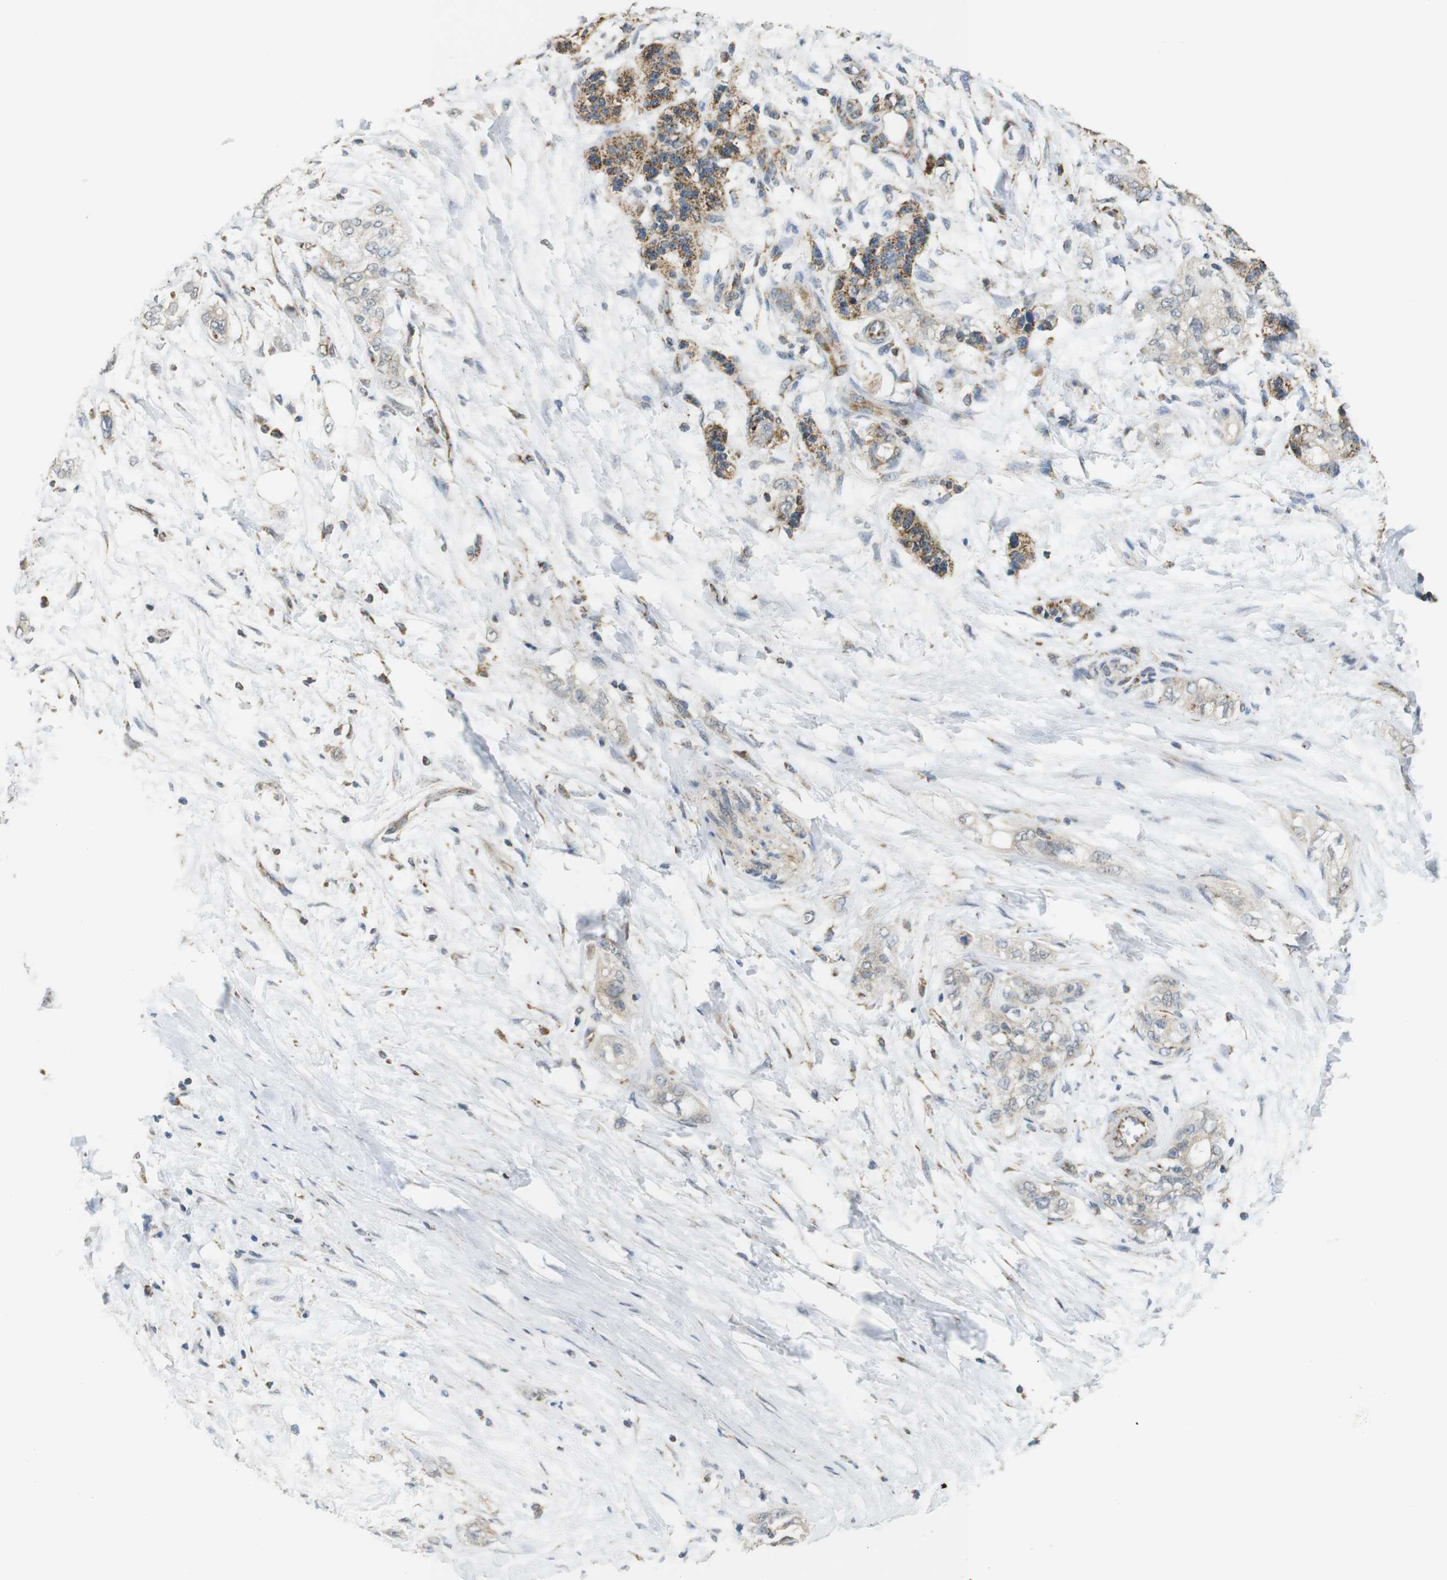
{"staining": {"intensity": "weak", "quantity": "<25%", "location": "cytoplasmic/membranous"}, "tissue": "pancreatic cancer", "cell_type": "Tumor cells", "image_type": "cancer", "snomed": [{"axis": "morphology", "description": "Adenocarcinoma, NOS"}, {"axis": "topography", "description": "Pancreas"}], "caption": "A photomicrograph of human pancreatic adenocarcinoma is negative for staining in tumor cells. (DAB immunohistochemistry visualized using brightfield microscopy, high magnification).", "gene": "CALHM2", "patient": {"sex": "male", "age": 70}}